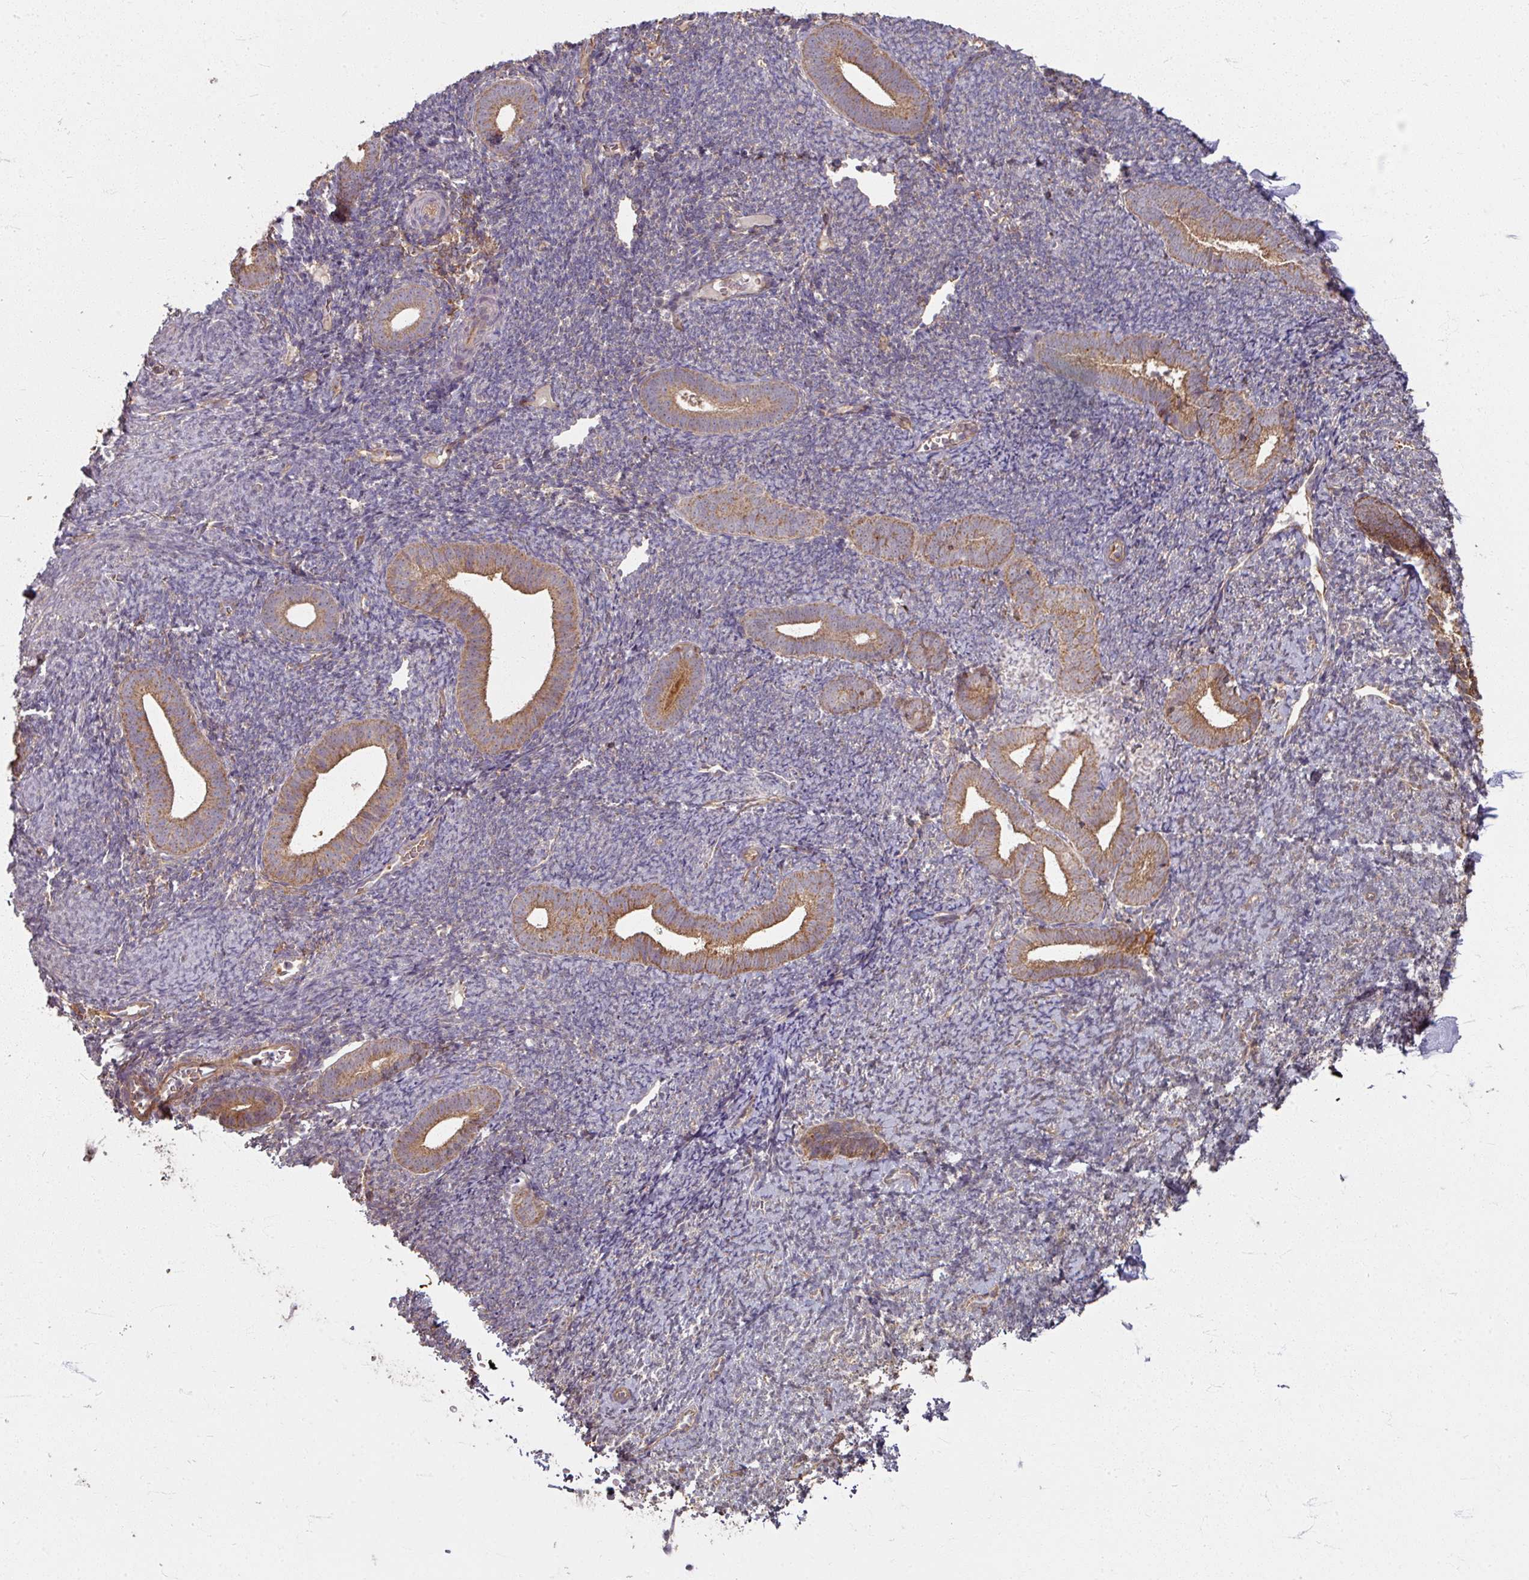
{"staining": {"intensity": "weak", "quantity": "25%-75%", "location": "cytoplasmic/membranous"}, "tissue": "endometrium", "cell_type": "Cells in endometrial stroma", "image_type": "normal", "snomed": [{"axis": "morphology", "description": "Normal tissue, NOS"}, {"axis": "topography", "description": "Endometrium"}], "caption": "The photomicrograph reveals immunohistochemical staining of unremarkable endometrium. There is weak cytoplasmic/membranous positivity is present in about 25%-75% of cells in endometrial stroma.", "gene": "CCDC68", "patient": {"sex": "female", "age": 39}}